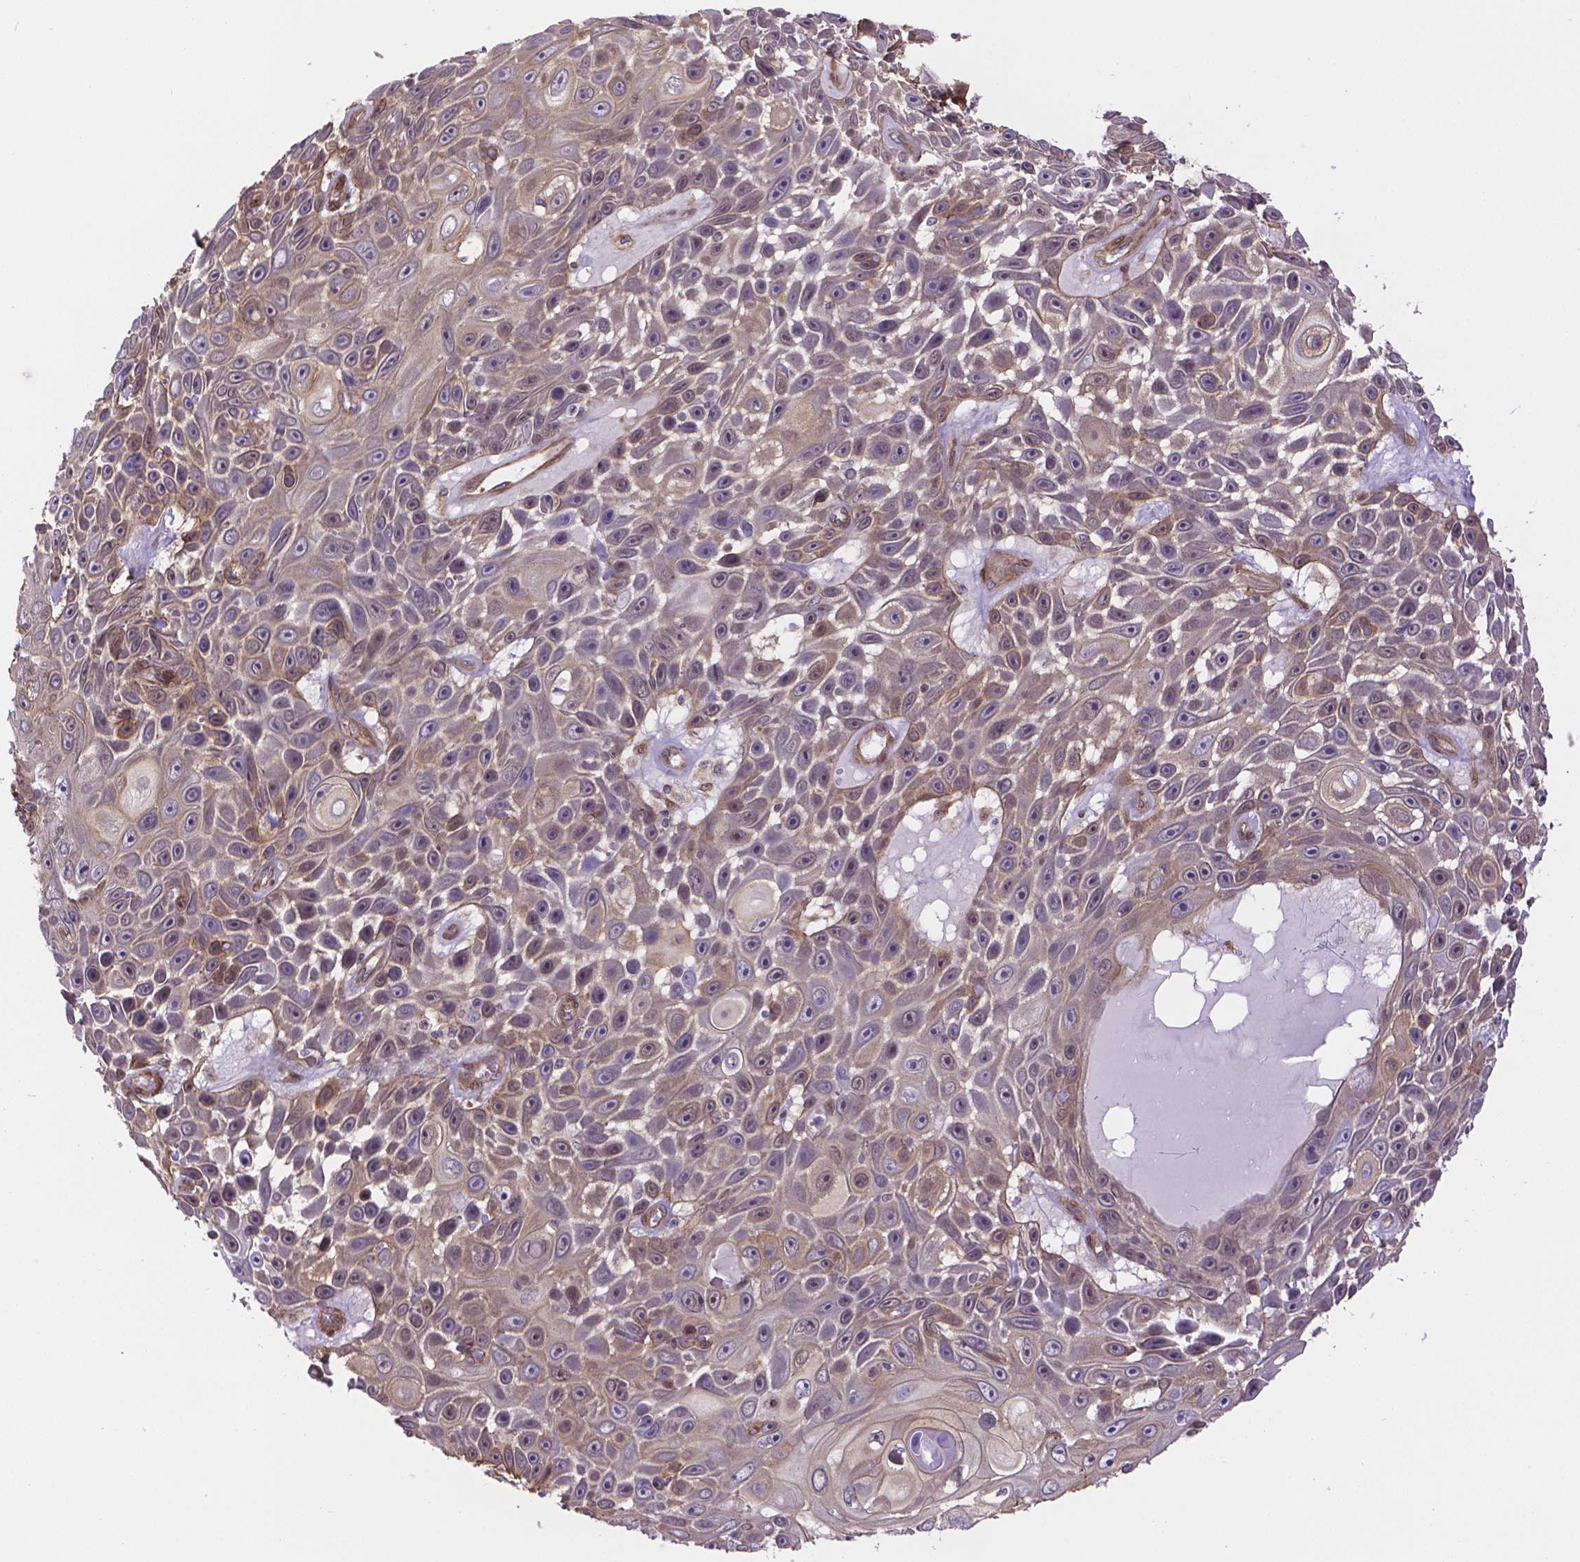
{"staining": {"intensity": "weak", "quantity": "25%-75%", "location": "cytoplasmic/membranous"}, "tissue": "skin cancer", "cell_type": "Tumor cells", "image_type": "cancer", "snomed": [{"axis": "morphology", "description": "Squamous cell carcinoma, NOS"}, {"axis": "topography", "description": "Skin"}], "caption": "Weak cytoplasmic/membranous positivity for a protein is identified in approximately 25%-75% of tumor cells of skin cancer using IHC.", "gene": "YAP1", "patient": {"sex": "male", "age": 82}}